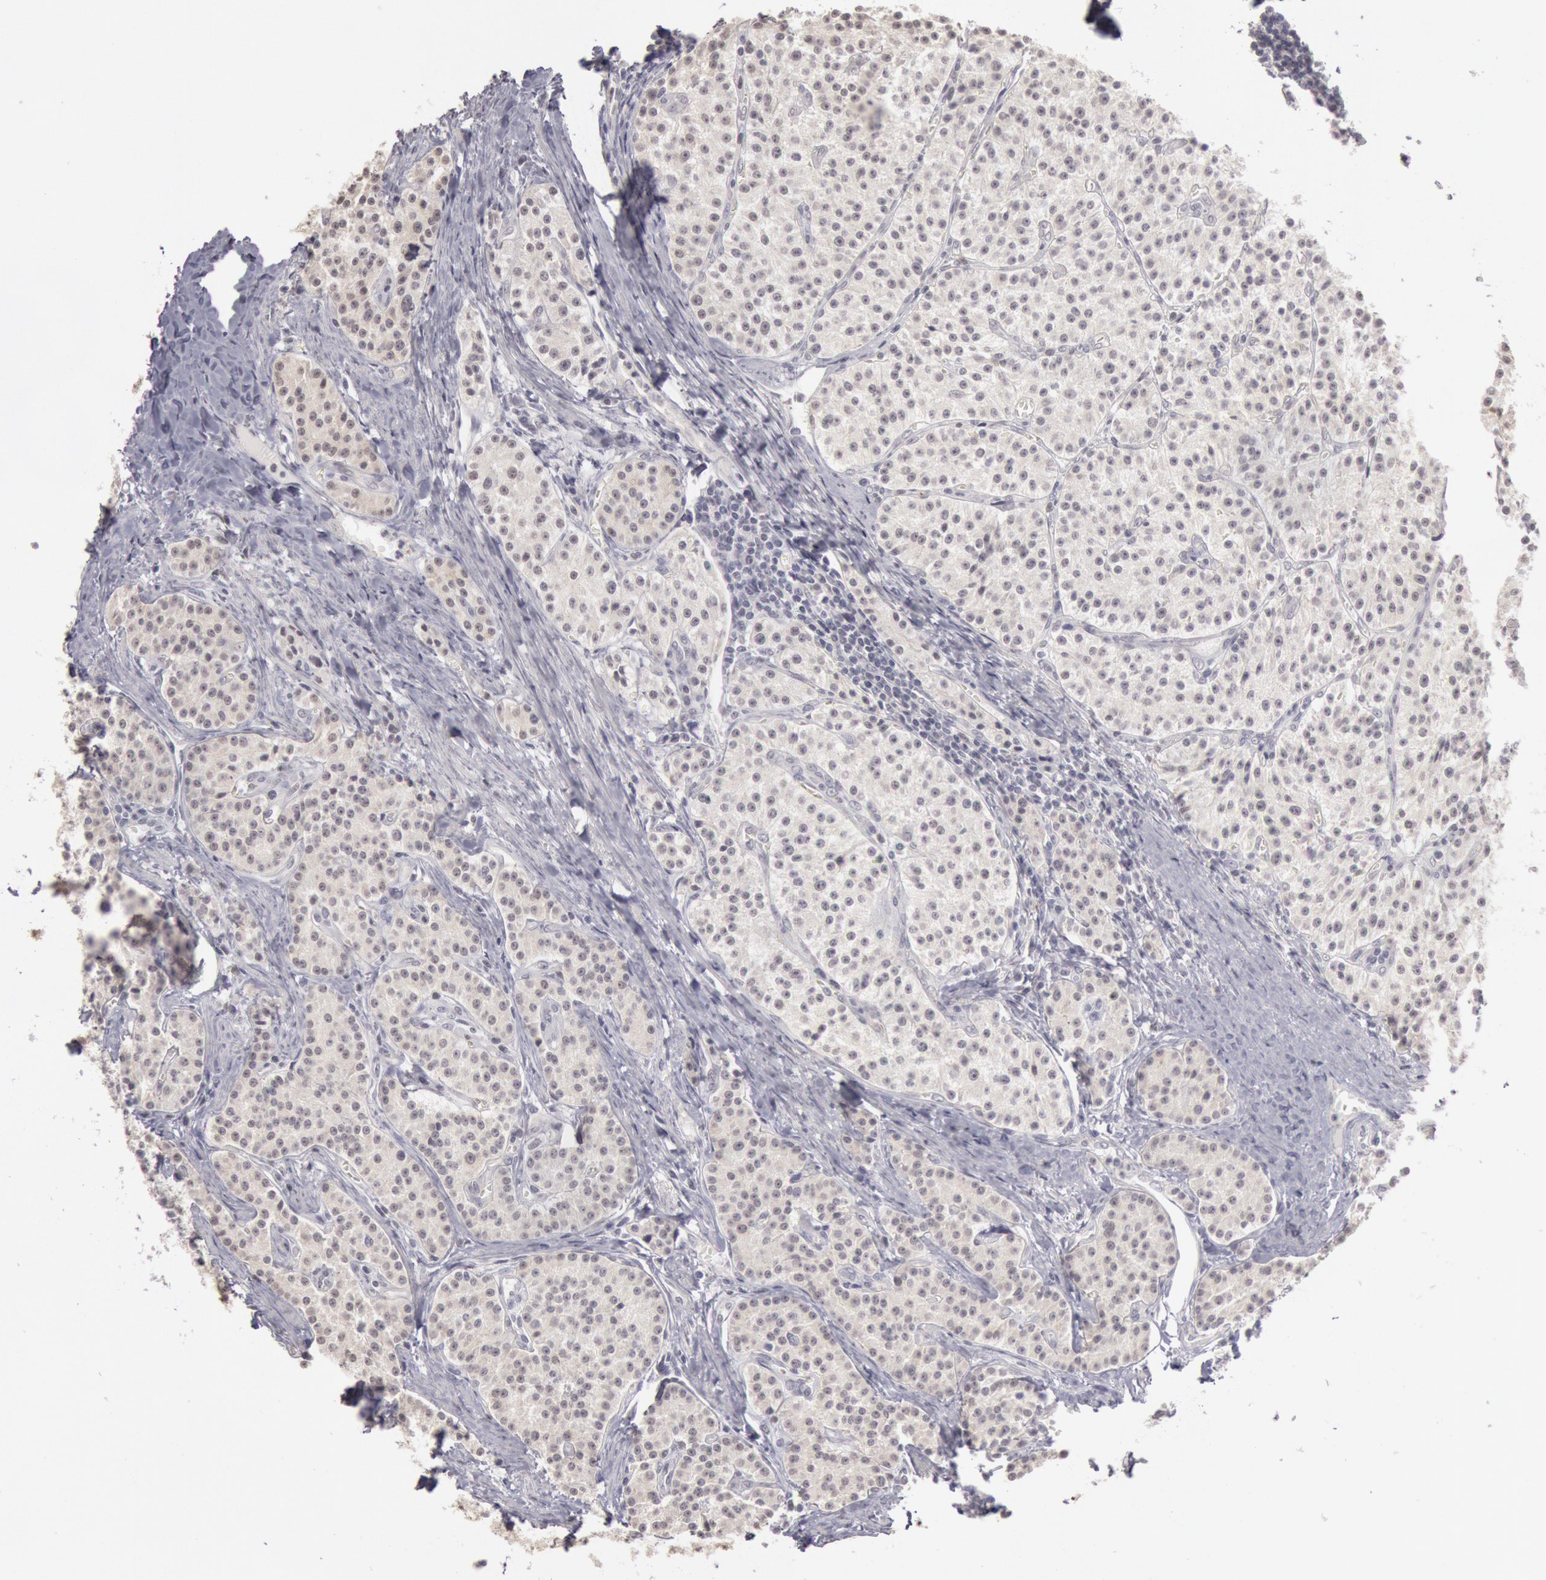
{"staining": {"intensity": "negative", "quantity": "none", "location": "none"}, "tissue": "carcinoid", "cell_type": "Tumor cells", "image_type": "cancer", "snomed": [{"axis": "morphology", "description": "Carcinoid, malignant, NOS"}, {"axis": "topography", "description": "Stomach"}], "caption": "This is an immunohistochemistry (IHC) micrograph of human carcinoid (malignant). There is no staining in tumor cells.", "gene": "RIMBP3C", "patient": {"sex": "female", "age": 76}}